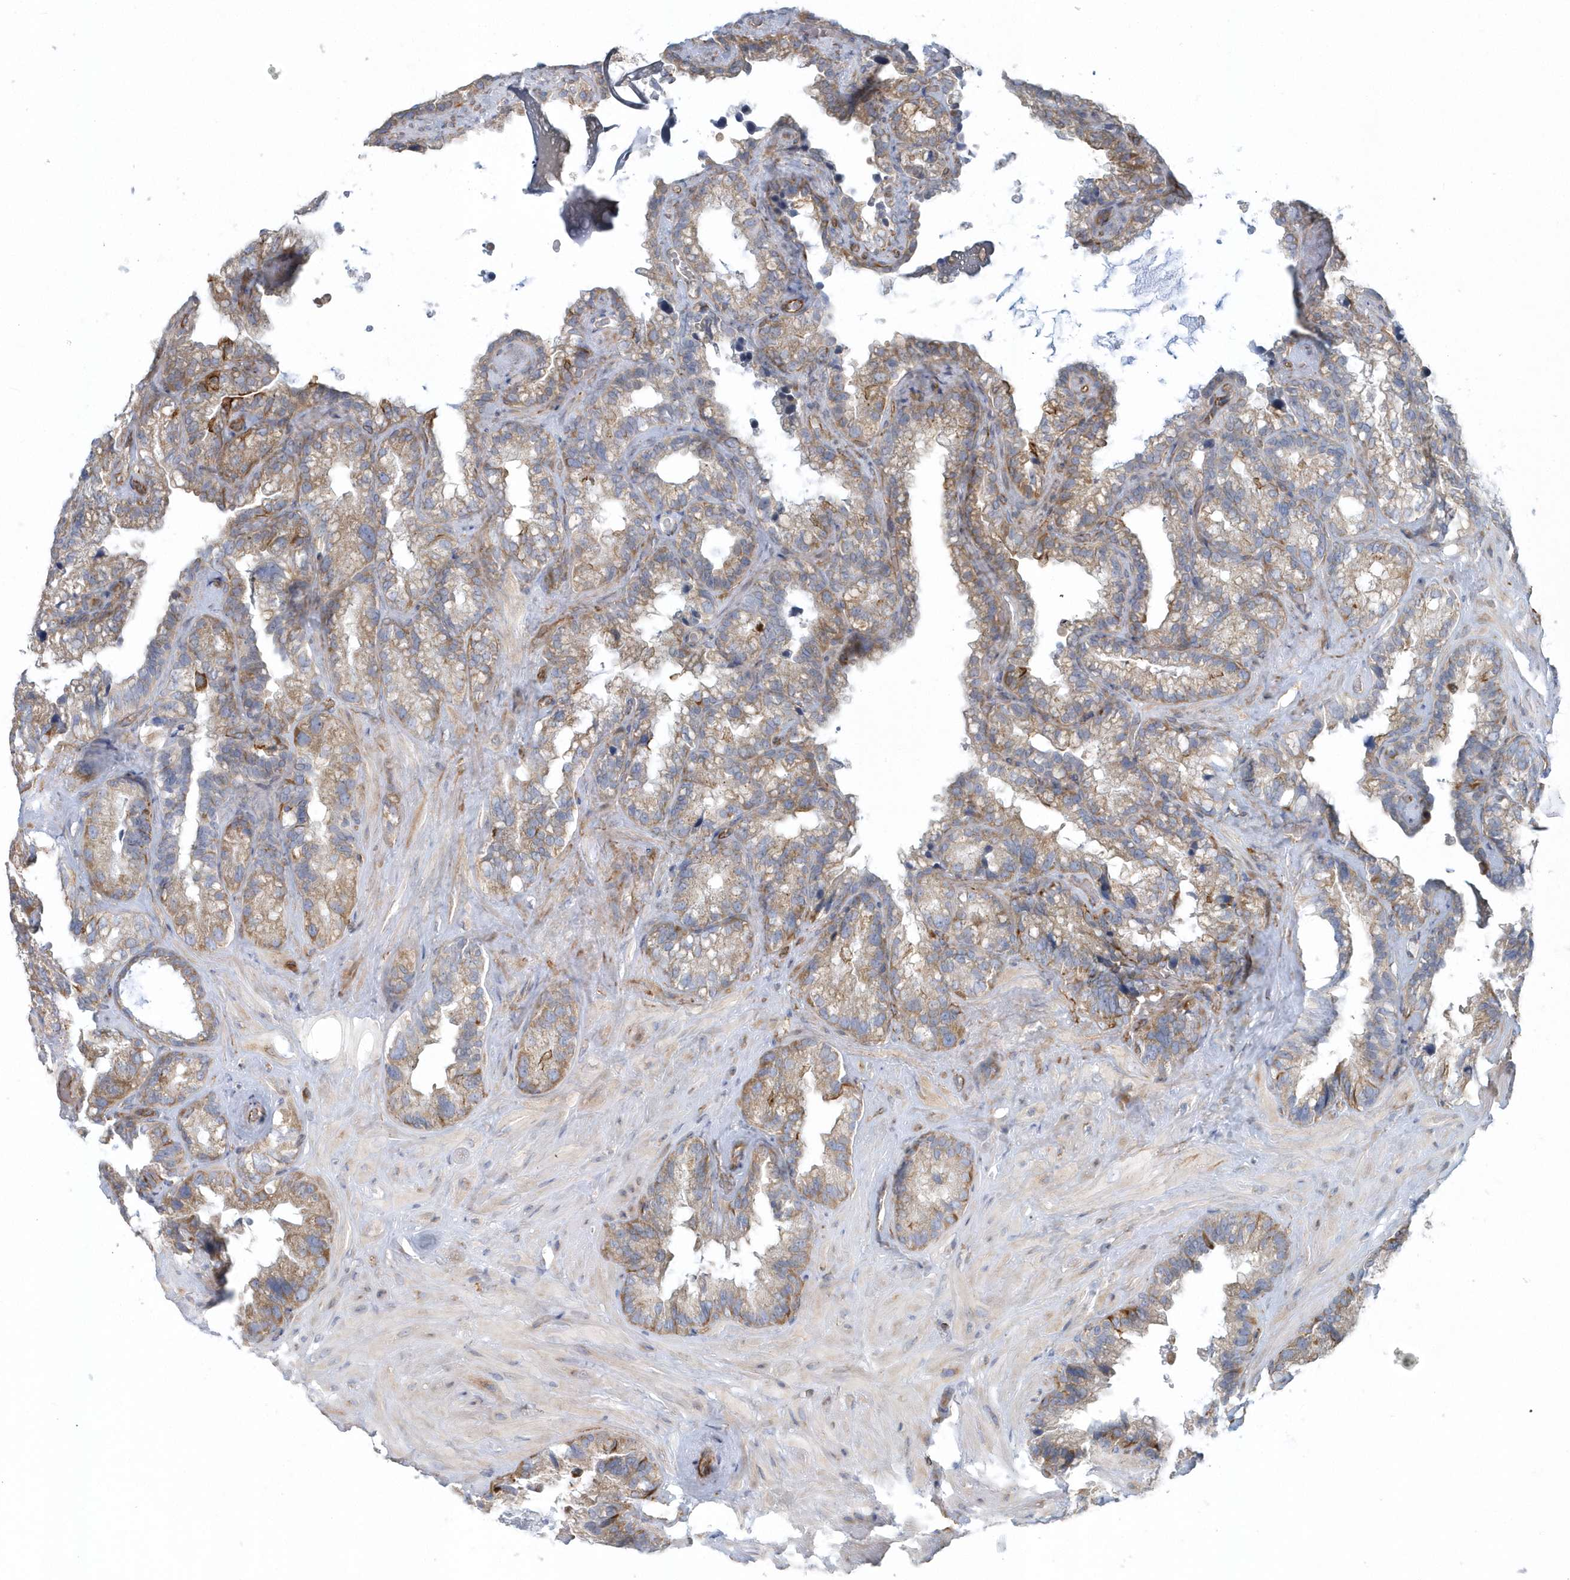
{"staining": {"intensity": "weak", "quantity": "25%-75%", "location": "cytoplasmic/membranous"}, "tissue": "seminal vesicle", "cell_type": "Glandular cells", "image_type": "normal", "snomed": [{"axis": "morphology", "description": "Normal tissue, NOS"}, {"axis": "topography", "description": "Prostate"}, {"axis": "topography", "description": "Seminal veicle"}], "caption": "Seminal vesicle stained with DAB immunohistochemistry exhibits low levels of weak cytoplasmic/membranous expression in approximately 25%-75% of glandular cells. (Brightfield microscopy of DAB IHC at high magnification).", "gene": "GPR152", "patient": {"sex": "male", "age": 68}}